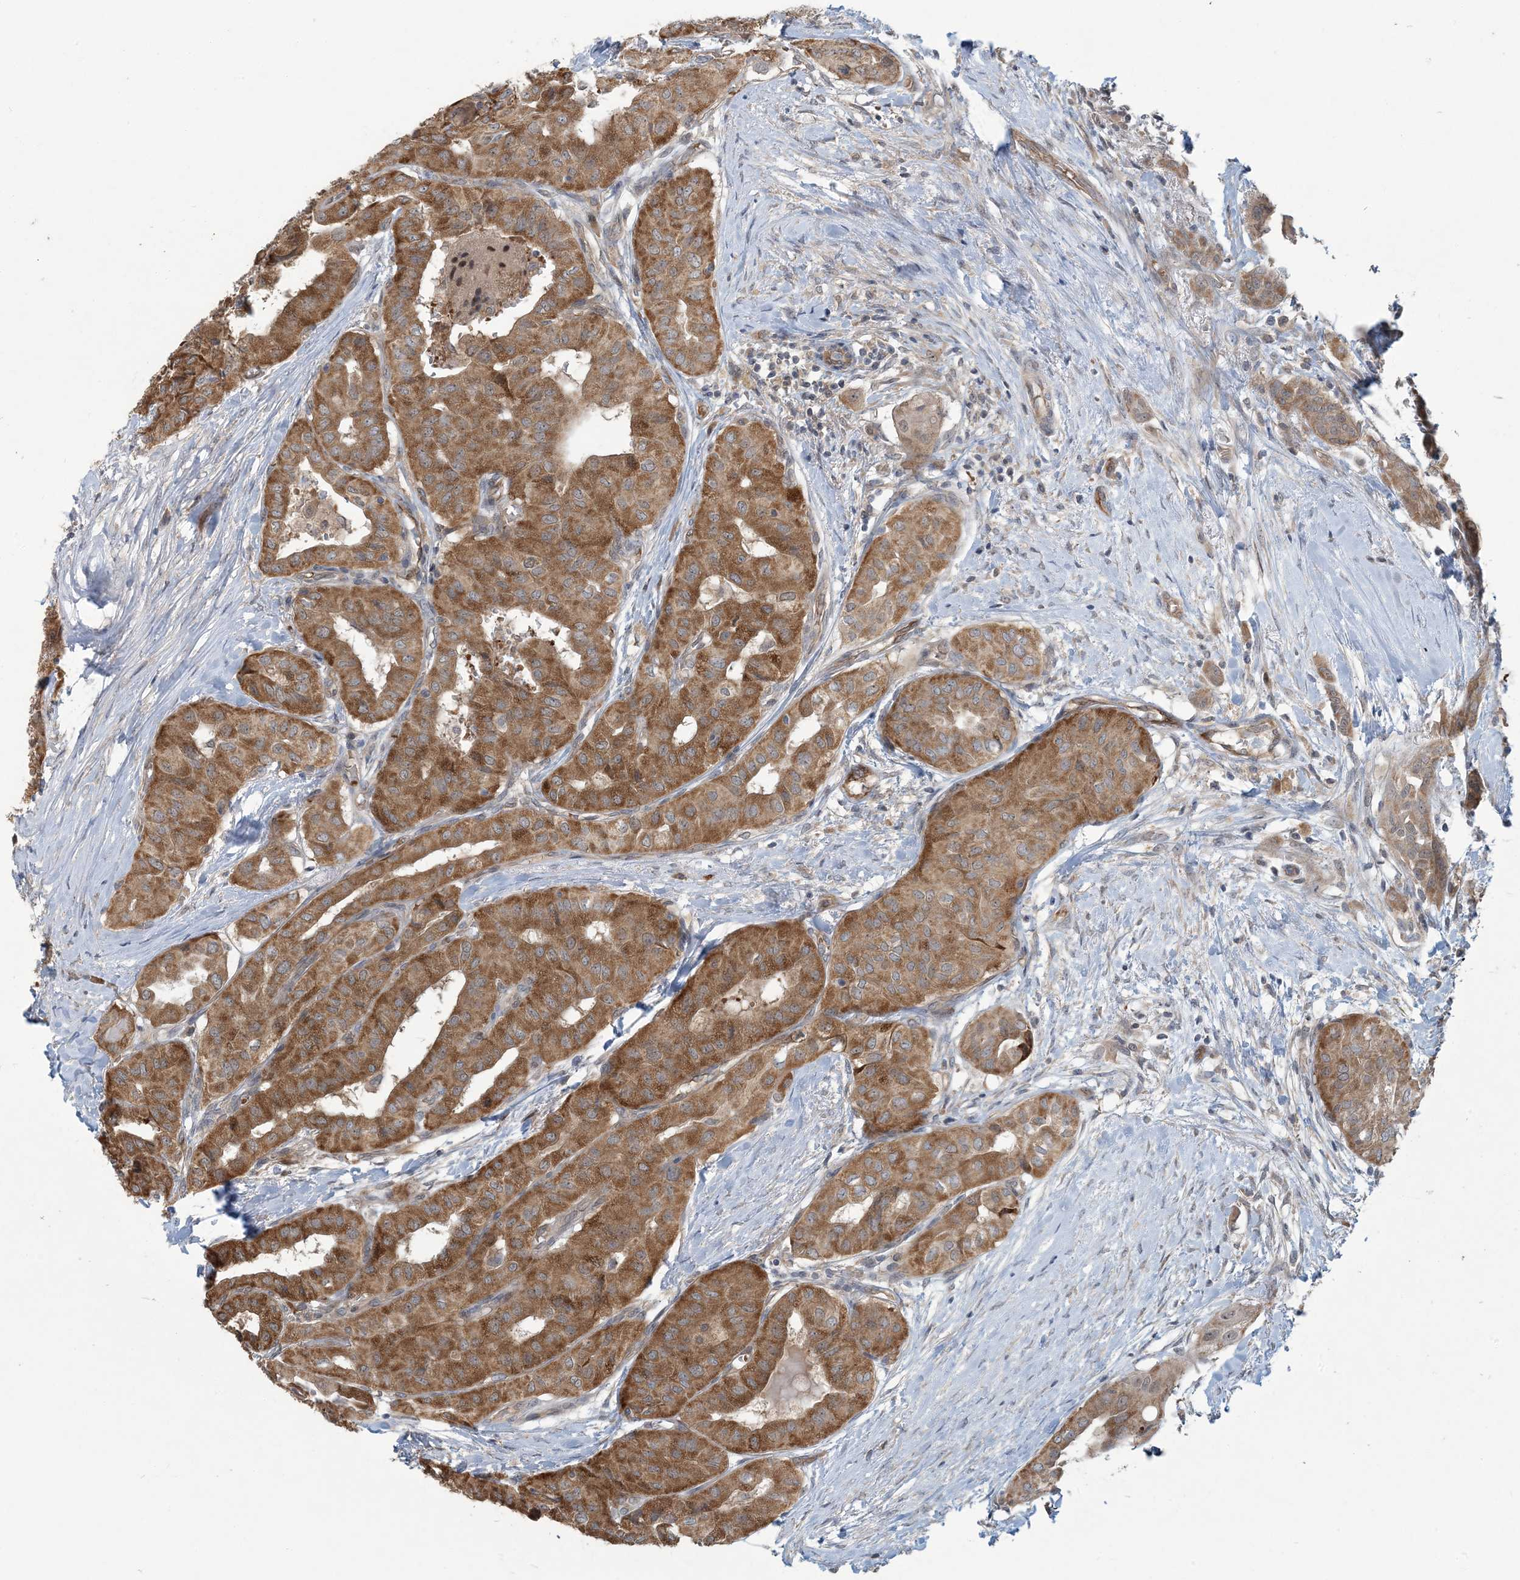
{"staining": {"intensity": "moderate", "quantity": ">75%", "location": "cytoplasmic/membranous"}, "tissue": "thyroid cancer", "cell_type": "Tumor cells", "image_type": "cancer", "snomed": [{"axis": "morphology", "description": "Papillary adenocarcinoma, NOS"}, {"axis": "topography", "description": "Thyroid gland"}], "caption": "This histopathology image reveals thyroid papillary adenocarcinoma stained with immunohistochemistry to label a protein in brown. The cytoplasmic/membranous of tumor cells show moderate positivity for the protein. Nuclei are counter-stained blue.", "gene": "ERI2", "patient": {"sex": "female", "age": 59}}